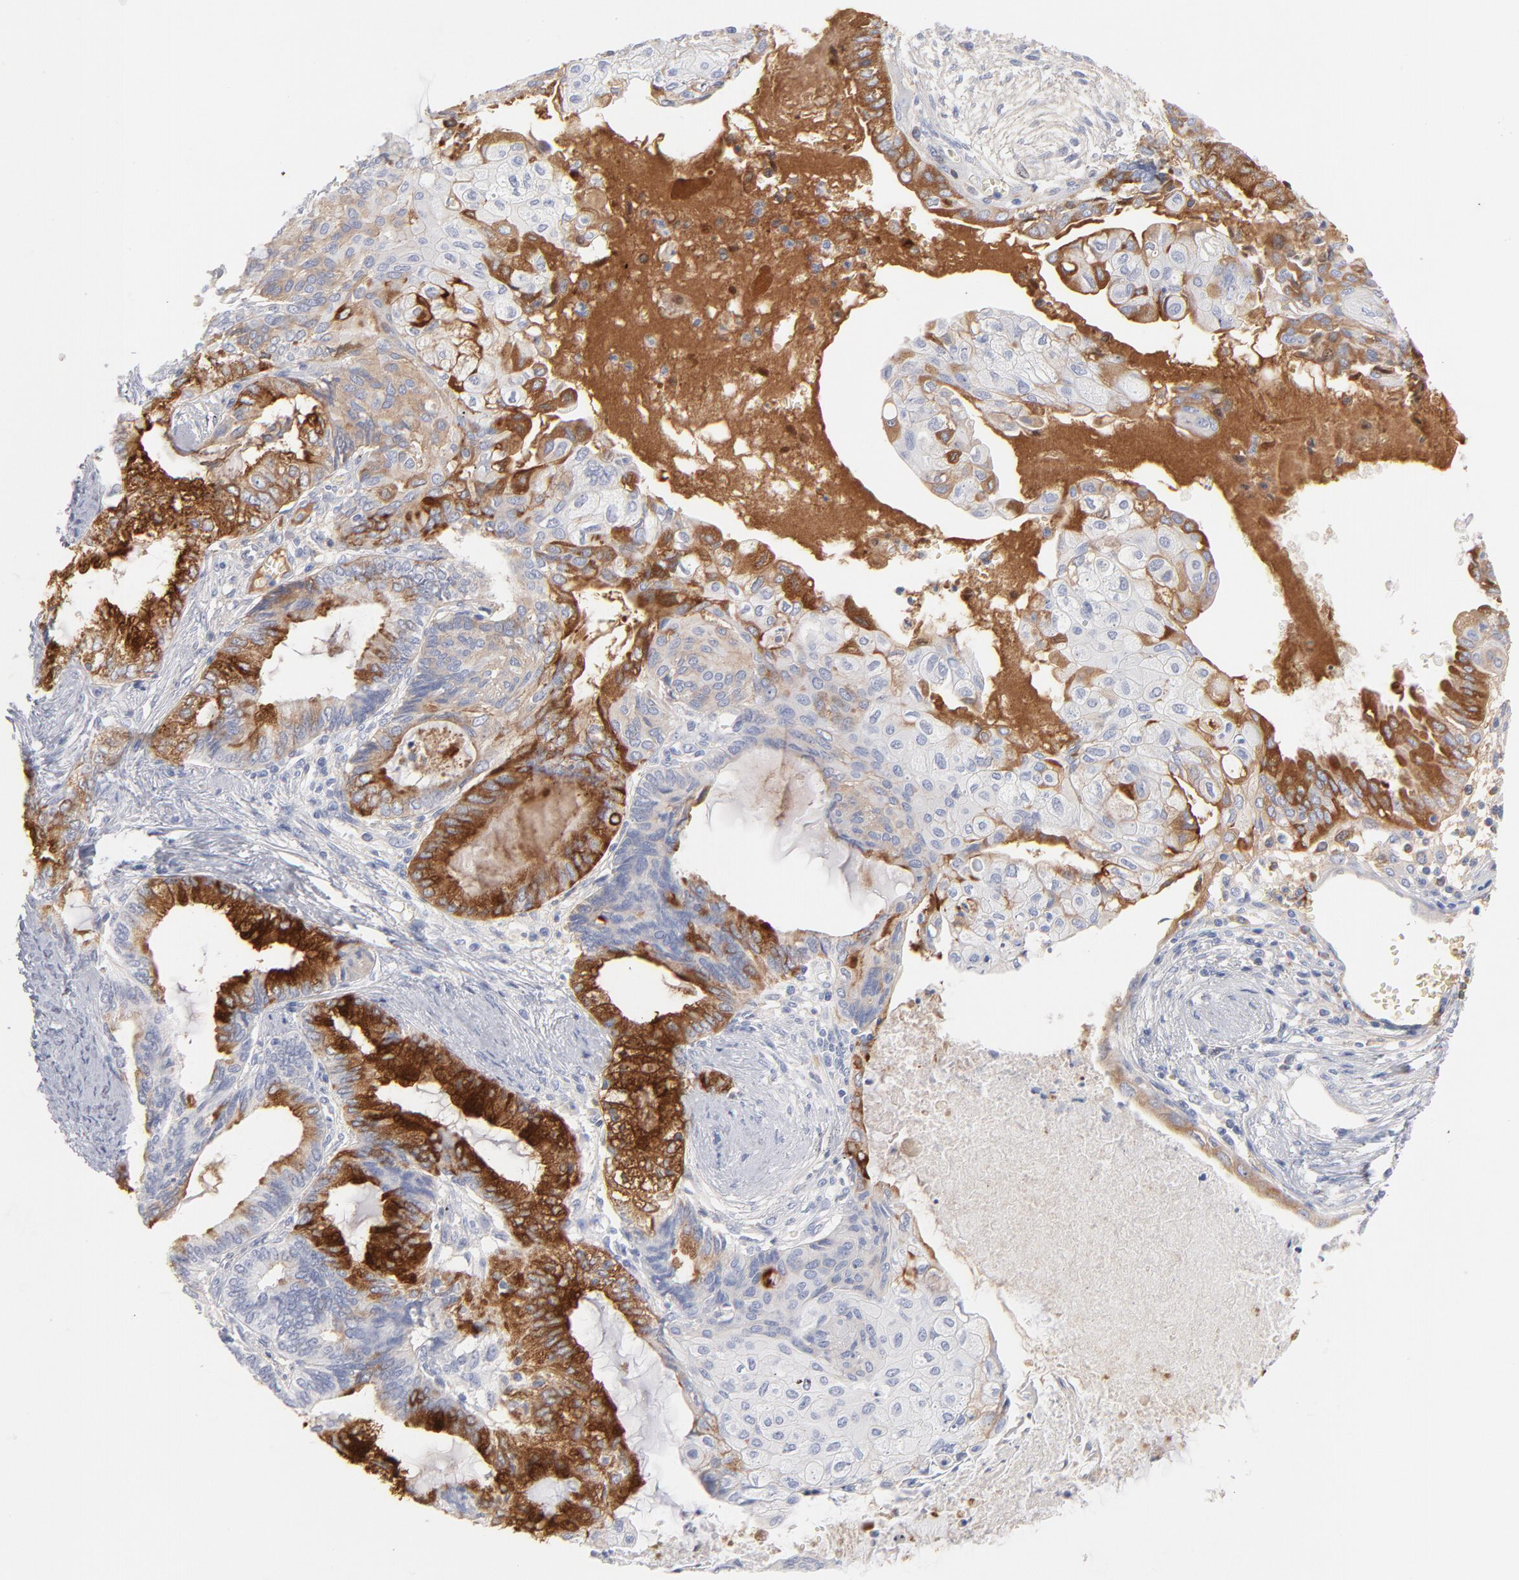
{"staining": {"intensity": "moderate", "quantity": "25%-75%", "location": "cytoplasmic/membranous"}, "tissue": "endometrial cancer", "cell_type": "Tumor cells", "image_type": "cancer", "snomed": [{"axis": "morphology", "description": "Adenocarcinoma, NOS"}, {"axis": "topography", "description": "Endometrium"}], "caption": "A brown stain shows moderate cytoplasmic/membranous expression of a protein in human endometrial cancer tumor cells. The protein is shown in brown color, while the nuclei are stained blue.", "gene": "C3", "patient": {"sex": "female", "age": 79}}